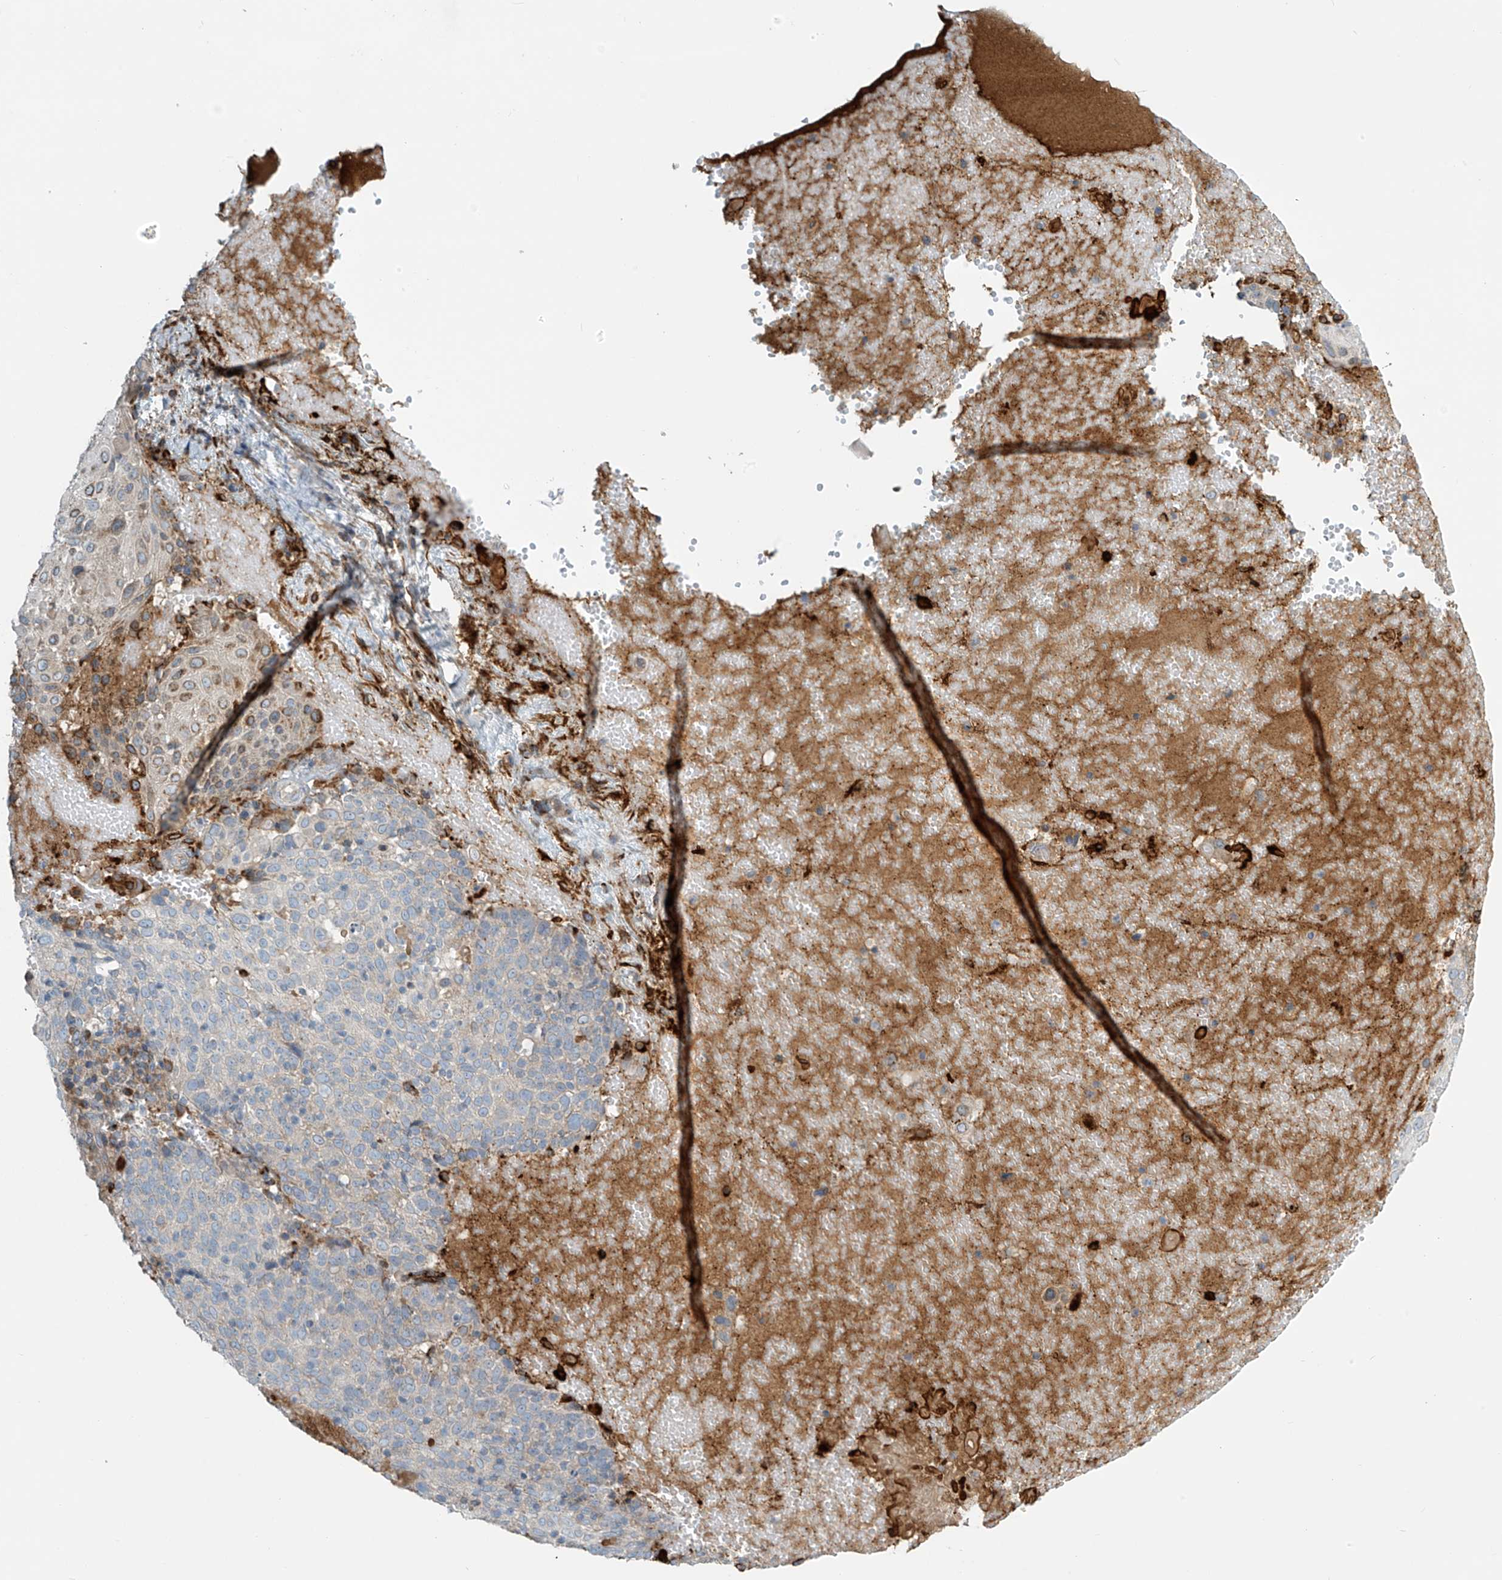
{"staining": {"intensity": "moderate", "quantity": "<25%", "location": "cytoplasmic/membranous"}, "tissue": "cervical cancer", "cell_type": "Tumor cells", "image_type": "cancer", "snomed": [{"axis": "morphology", "description": "Squamous cell carcinoma, NOS"}, {"axis": "topography", "description": "Cervix"}], "caption": "Immunohistochemical staining of cervical cancer displays moderate cytoplasmic/membranous protein expression in about <25% of tumor cells.", "gene": "LZTS3", "patient": {"sex": "female", "age": 74}}